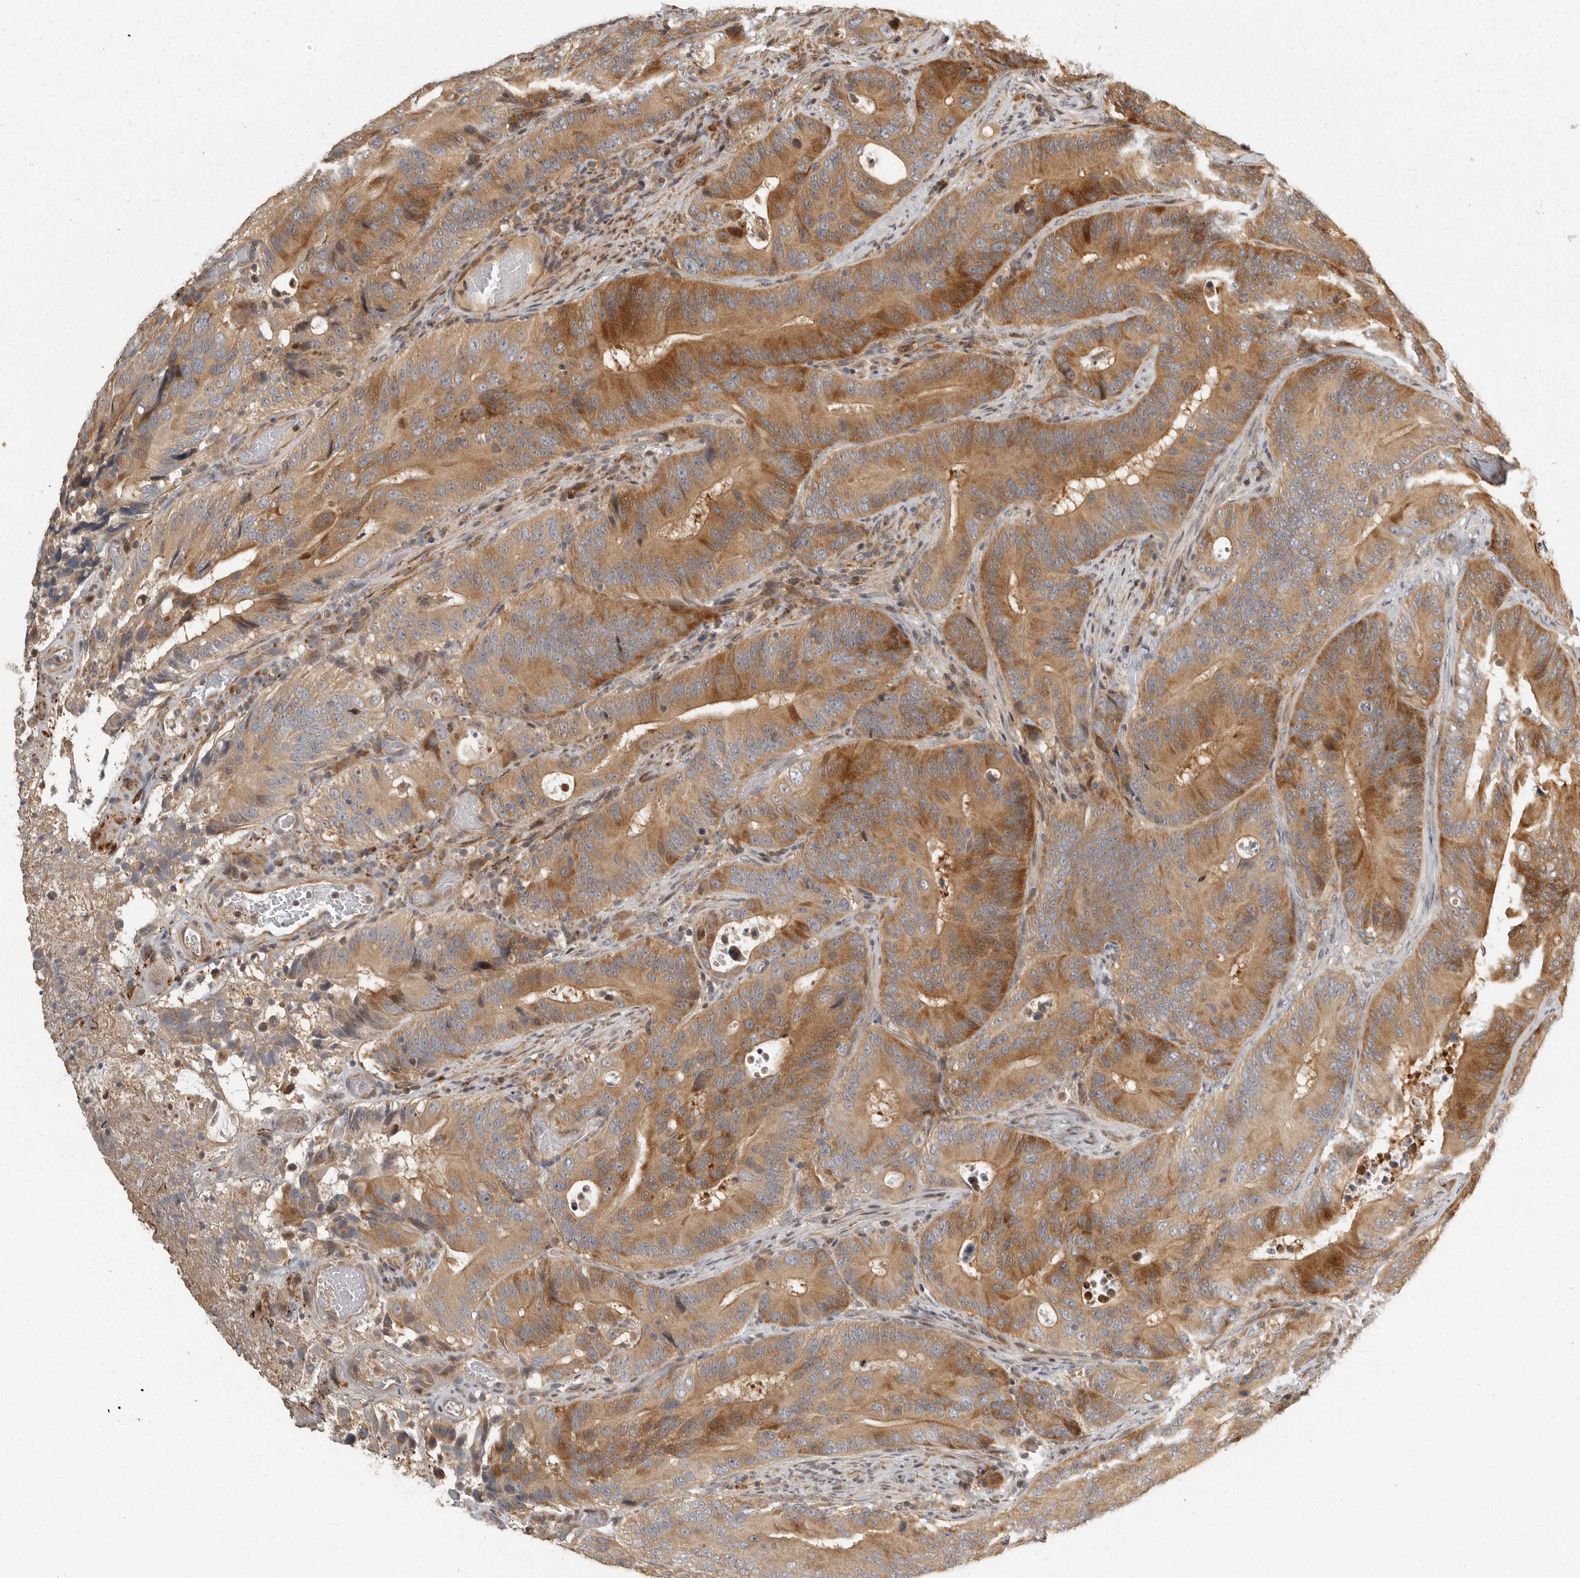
{"staining": {"intensity": "moderate", "quantity": ">75%", "location": "cytoplasmic/membranous"}, "tissue": "colorectal cancer", "cell_type": "Tumor cells", "image_type": "cancer", "snomed": [{"axis": "morphology", "description": "Adenocarcinoma, NOS"}, {"axis": "topography", "description": "Colon"}], "caption": "Colorectal cancer (adenocarcinoma) was stained to show a protein in brown. There is medium levels of moderate cytoplasmic/membranous positivity in about >75% of tumor cells.", "gene": "SWT1", "patient": {"sex": "male", "age": 83}}